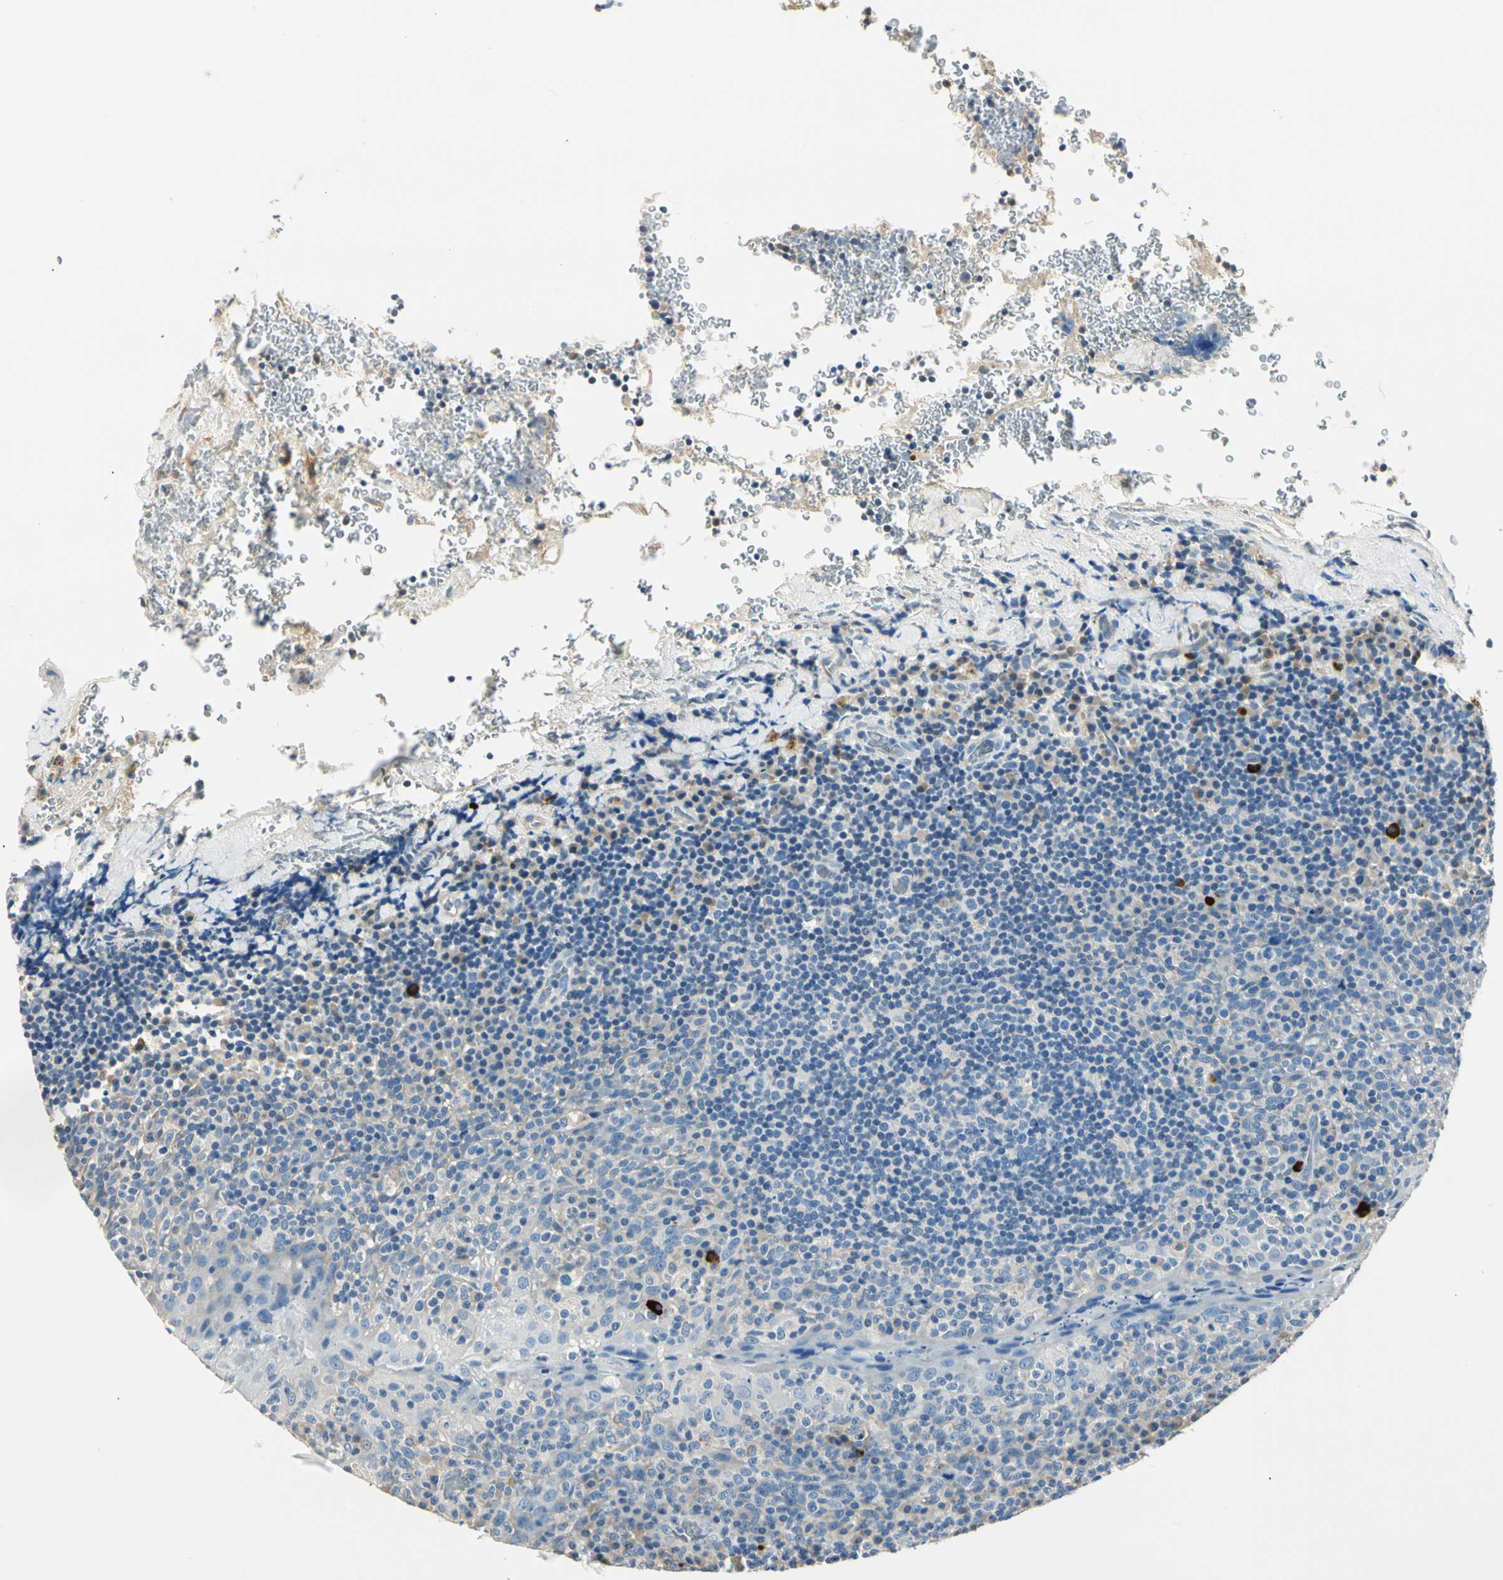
{"staining": {"intensity": "negative", "quantity": "none", "location": "none"}, "tissue": "tonsil", "cell_type": "Germinal center cells", "image_type": "normal", "snomed": [{"axis": "morphology", "description": "Normal tissue, NOS"}, {"axis": "topography", "description": "Tonsil"}], "caption": "This micrograph is of unremarkable tonsil stained with immunohistochemistry to label a protein in brown with the nuclei are counter-stained blue. There is no positivity in germinal center cells. The staining was performed using DAB to visualize the protein expression in brown, while the nuclei were stained in blue with hematoxylin (Magnification: 20x).", "gene": "TGFBR3", "patient": {"sex": "male", "age": 17}}